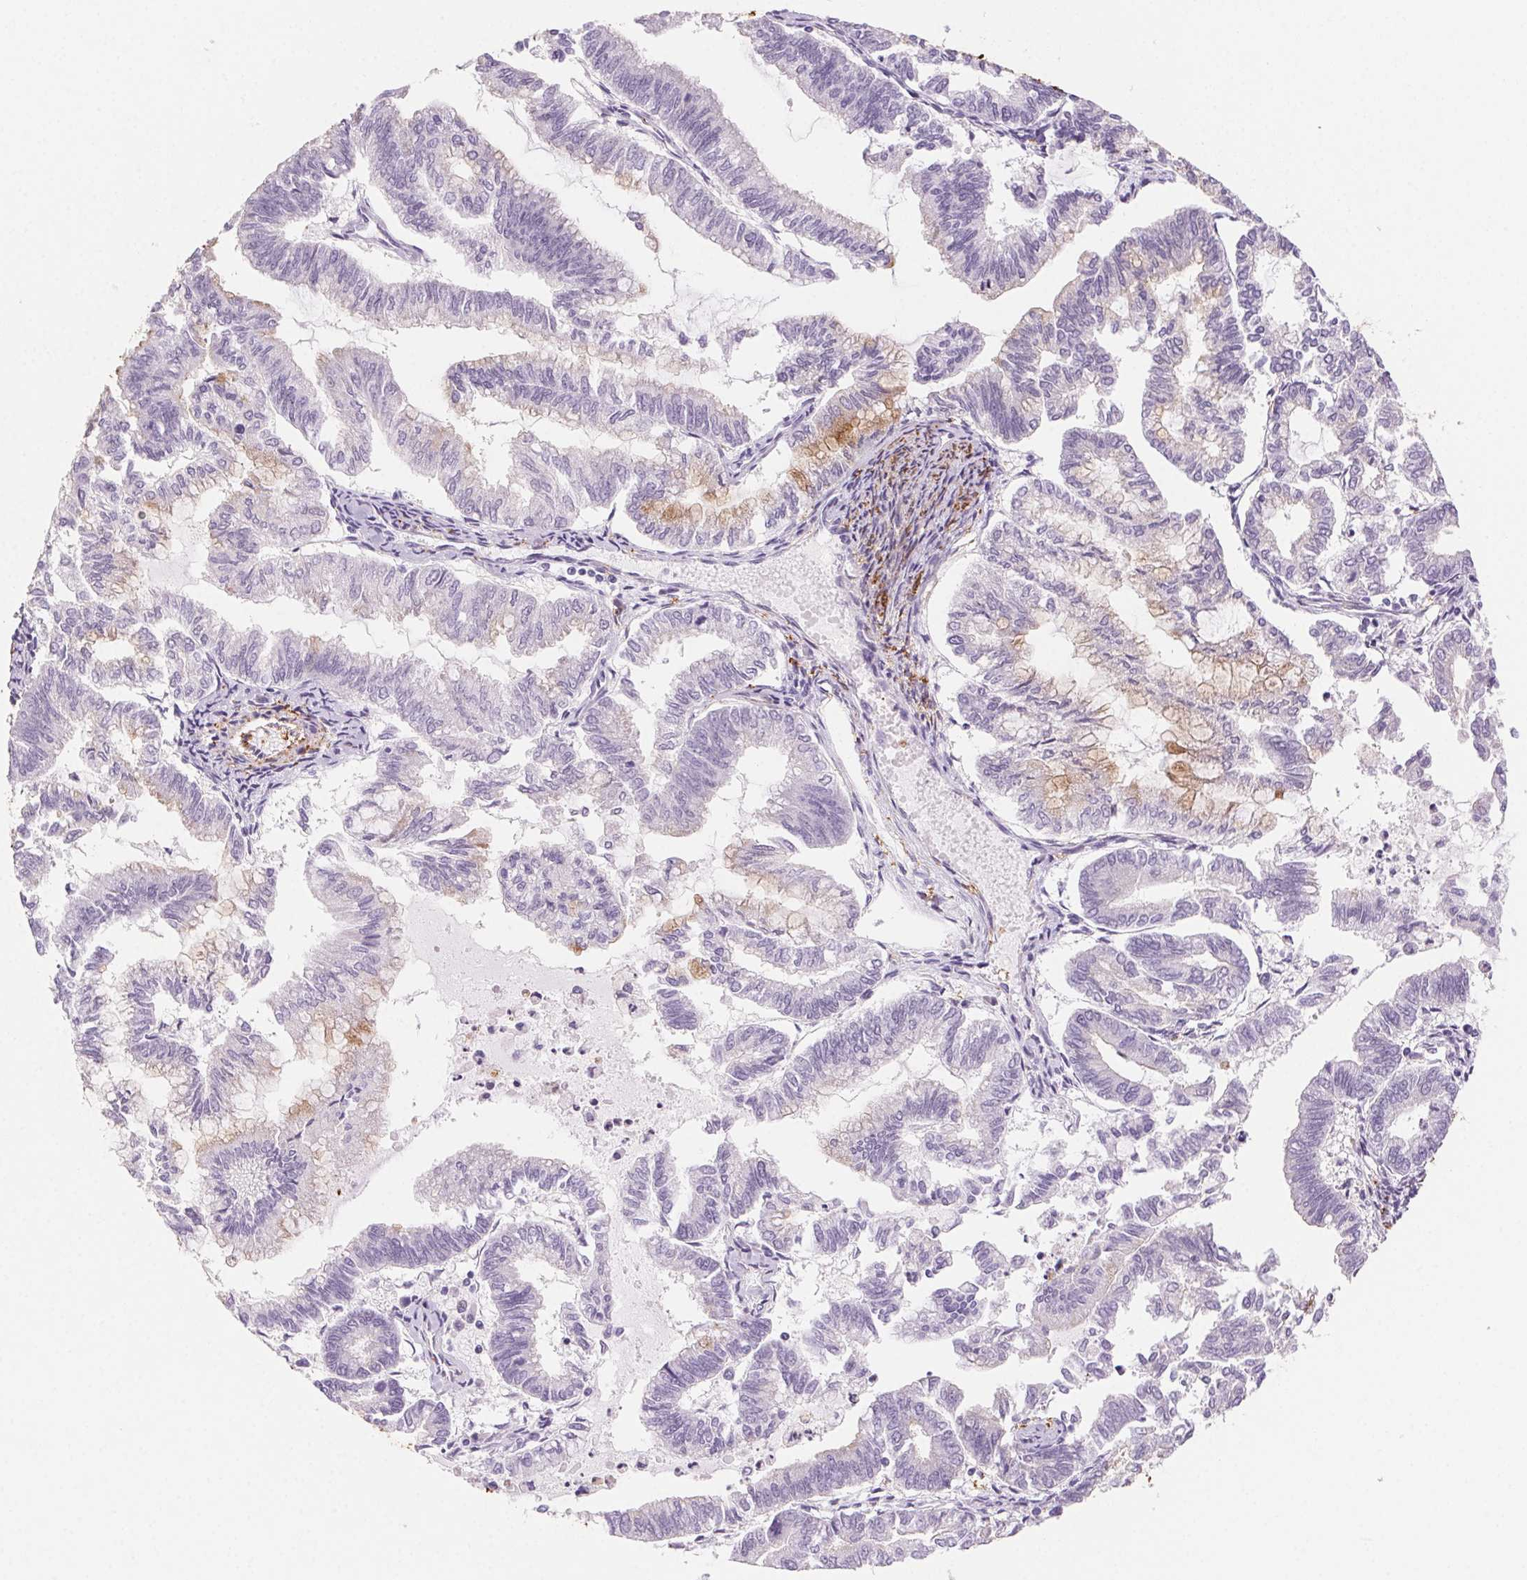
{"staining": {"intensity": "moderate", "quantity": "<25%", "location": "cytoplasmic/membranous"}, "tissue": "endometrial cancer", "cell_type": "Tumor cells", "image_type": "cancer", "snomed": [{"axis": "morphology", "description": "Adenocarcinoma, NOS"}, {"axis": "topography", "description": "Endometrium"}], "caption": "IHC of endometrial adenocarcinoma reveals low levels of moderate cytoplasmic/membranous expression in about <25% of tumor cells. (IHC, brightfield microscopy, high magnification).", "gene": "GPX8", "patient": {"sex": "female", "age": 79}}